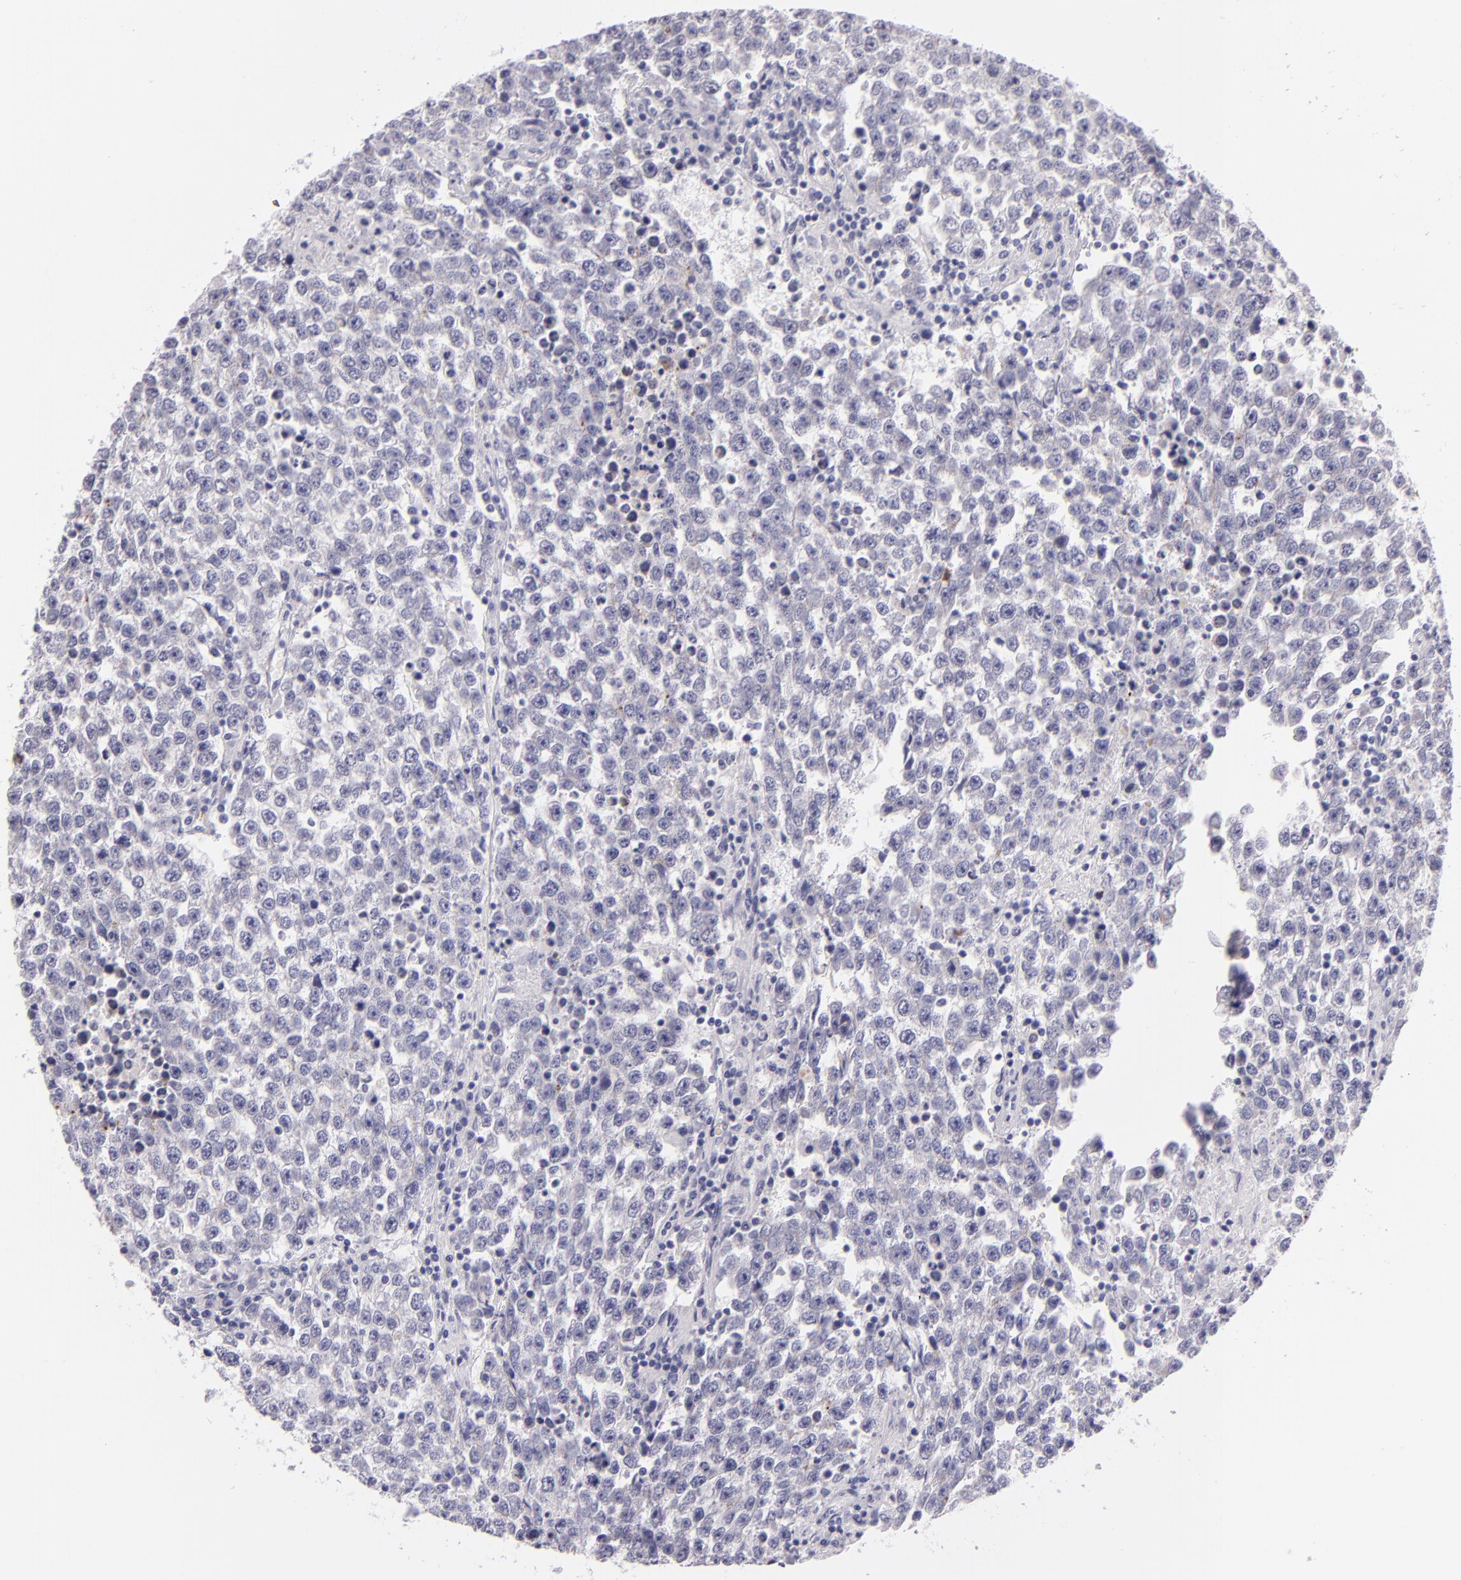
{"staining": {"intensity": "negative", "quantity": "none", "location": "none"}, "tissue": "testis cancer", "cell_type": "Tumor cells", "image_type": "cancer", "snomed": [{"axis": "morphology", "description": "Seminoma, NOS"}, {"axis": "topography", "description": "Testis"}], "caption": "Tumor cells show no significant expression in testis seminoma.", "gene": "CDH3", "patient": {"sex": "male", "age": 36}}